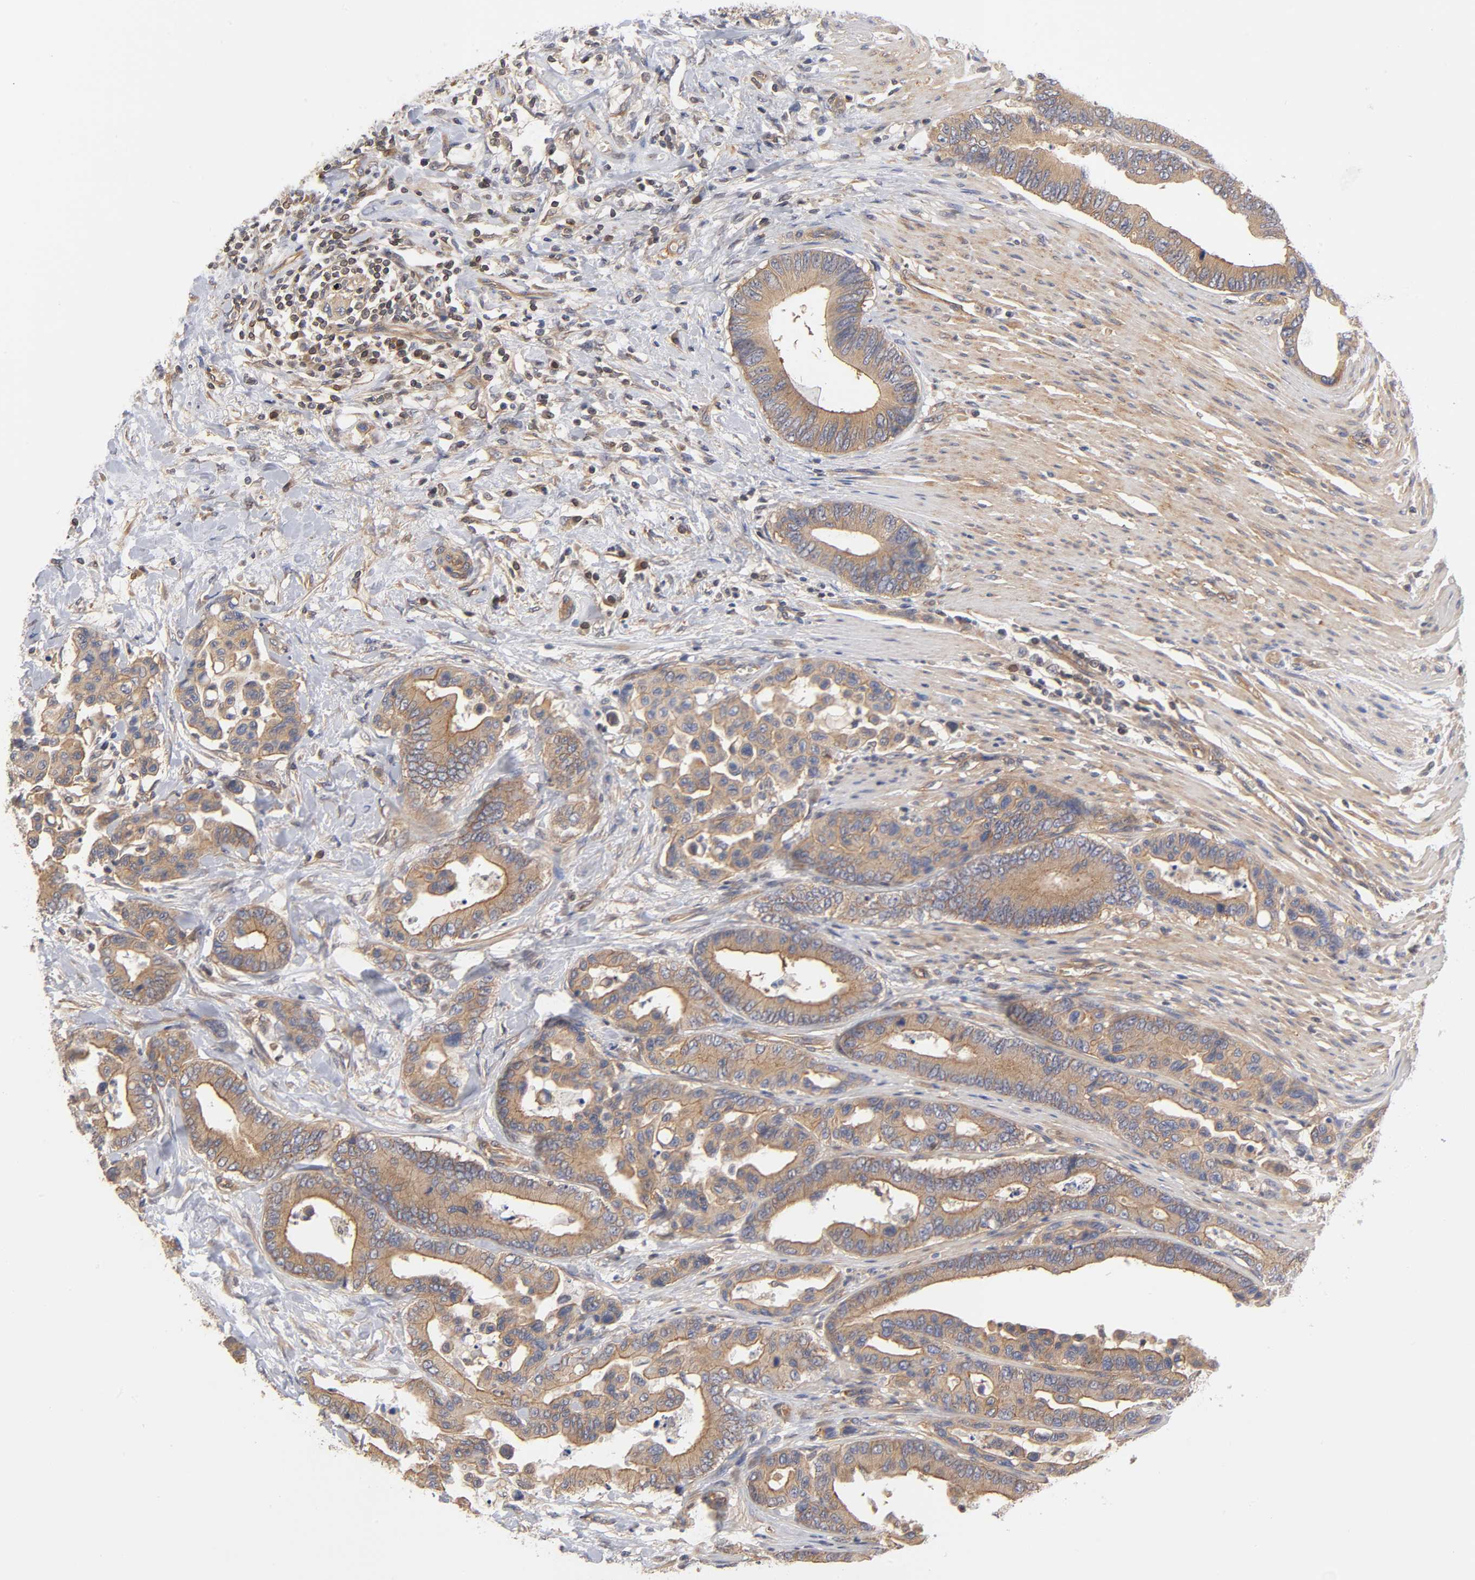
{"staining": {"intensity": "weak", "quantity": ">75%", "location": "cytoplasmic/membranous"}, "tissue": "colorectal cancer", "cell_type": "Tumor cells", "image_type": "cancer", "snomed": [{"axis": "morphology", "description": "Normal tissue, NOS"}, {"axis": "morphology", "description": "Adenocarcinoma, NOS"}, {"axis": "topography", "description": "Colon"}], "caption": "A brown stain labels weak cytoplasmic/membranous expression of a protein in adenocarcinoma (colorectal) tumor cells.", "gene": "STRN3", "patient": {"sex": "male", "age": 82}}